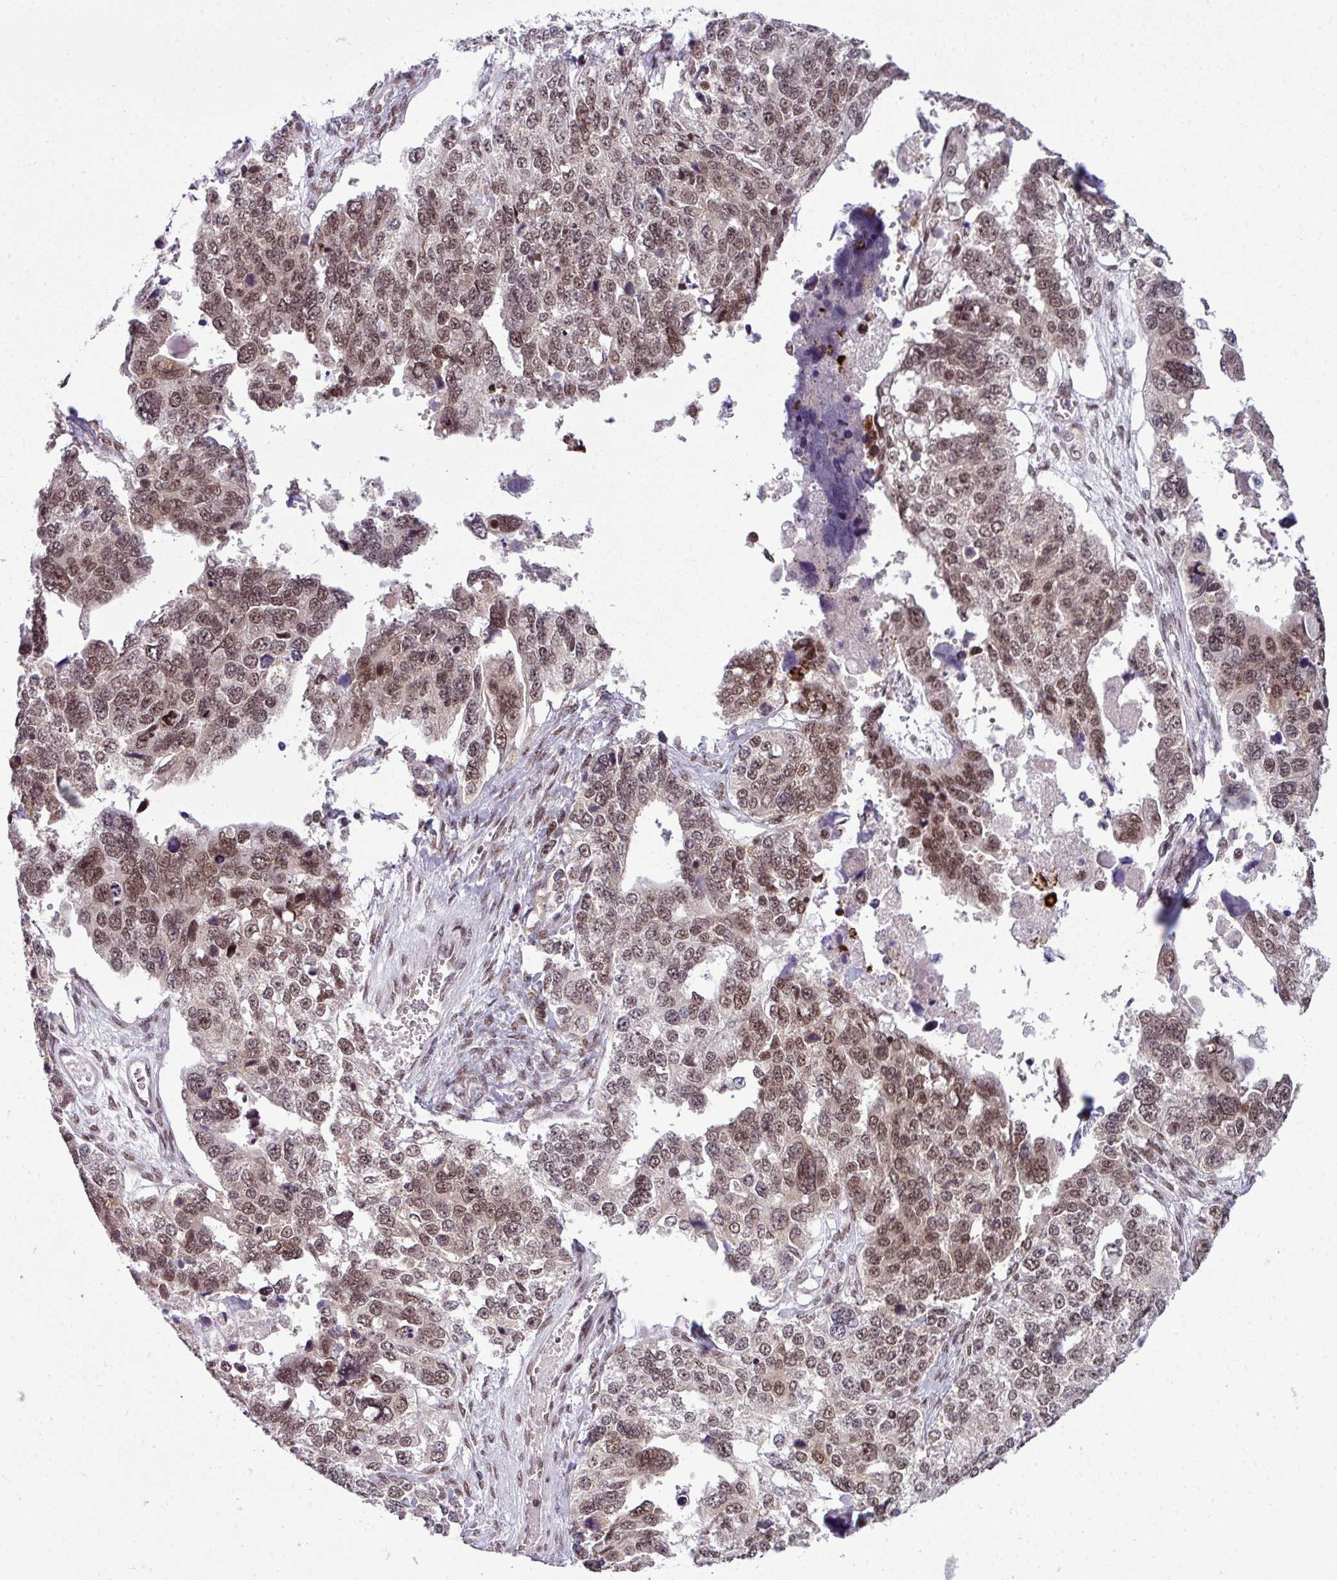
{"staining": {"intensity": "moderate", "quantity": ">75%", "location": "nuclear"}, "tissue": "ovarian cancer", "cell_type": "Tumor cells", "image_type": "cancer", "snomed": [{"axis": "morphology", "description": "Cystadenocarcinoma, serous, NOS"}, {"axis": "topography", "description": "Ovary"}], "caption": "High-magnification brightfield microscopy of ovarian serous cystadenocarcinoma stained with DAB (brown) and counterstained with hematoxylin (blue). tumor cells exhibit moderate nuclear staining is seen in approximately>75% of cells.", "gene": "ARL6IP4", "patient": {"sex": "female", "age": 76}}